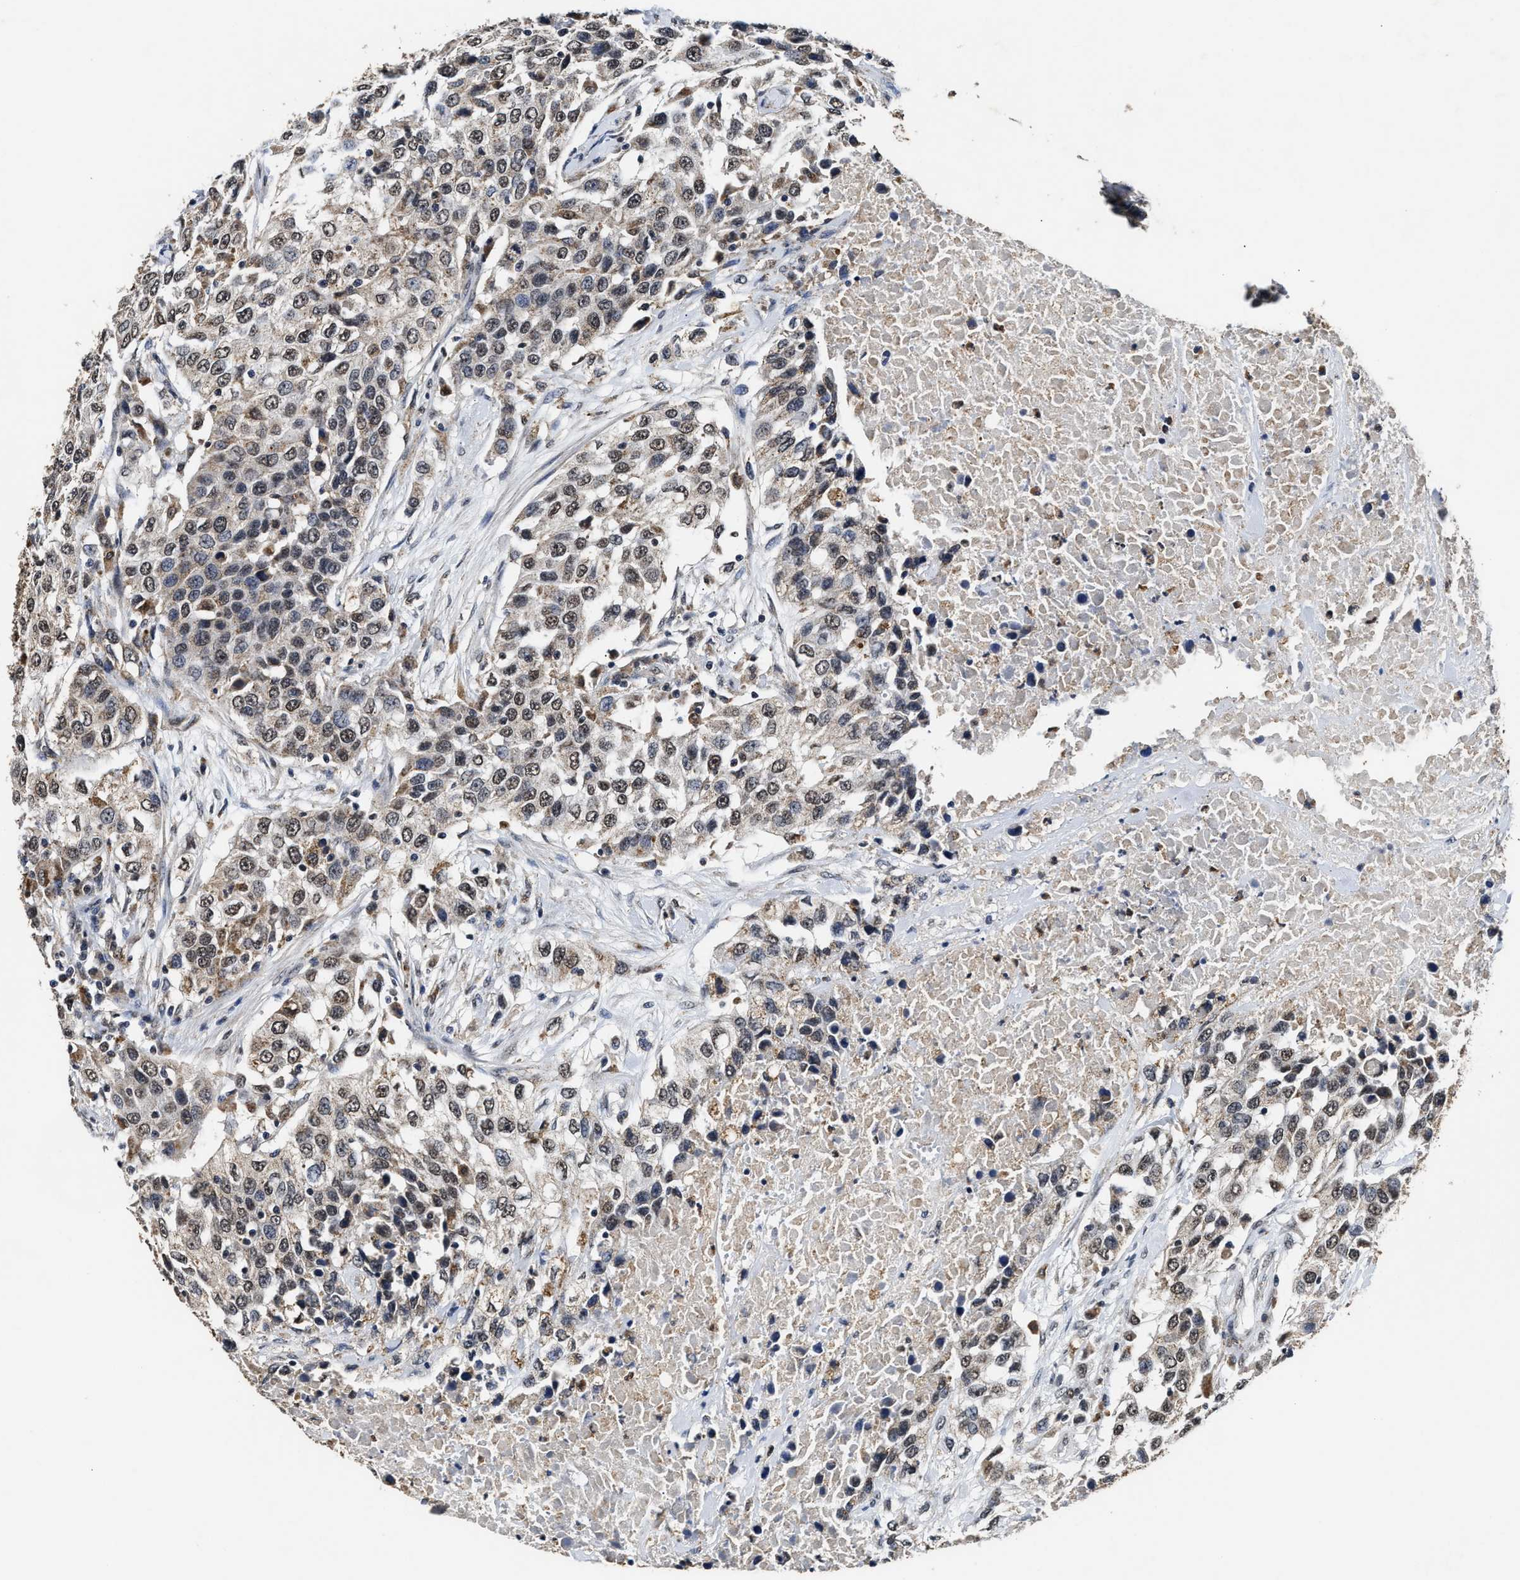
{"staining": {"intensity": "weak", "quantity": ">75%", "location": "cytoplasmic/membranous,nuclear"}, "tissue": "urothelial cancer", "cell_type": "Tumor cells", "image_type": "cancer", "snomed": [{"axis": "morphology", "description": "Urothelial carcinoma, High grade"}, {"axis": "topography", "description": "Urinary bladder"}], "caption": "Protein analysis of urothelial carcinoma (high-grade) tissue exhibits weak cytoplasmic/membranous and nuclear positivity in approximately >75% of tumor cells.", "gene": "ACOX1", "patient": {"sex": "female", "age": 80}}